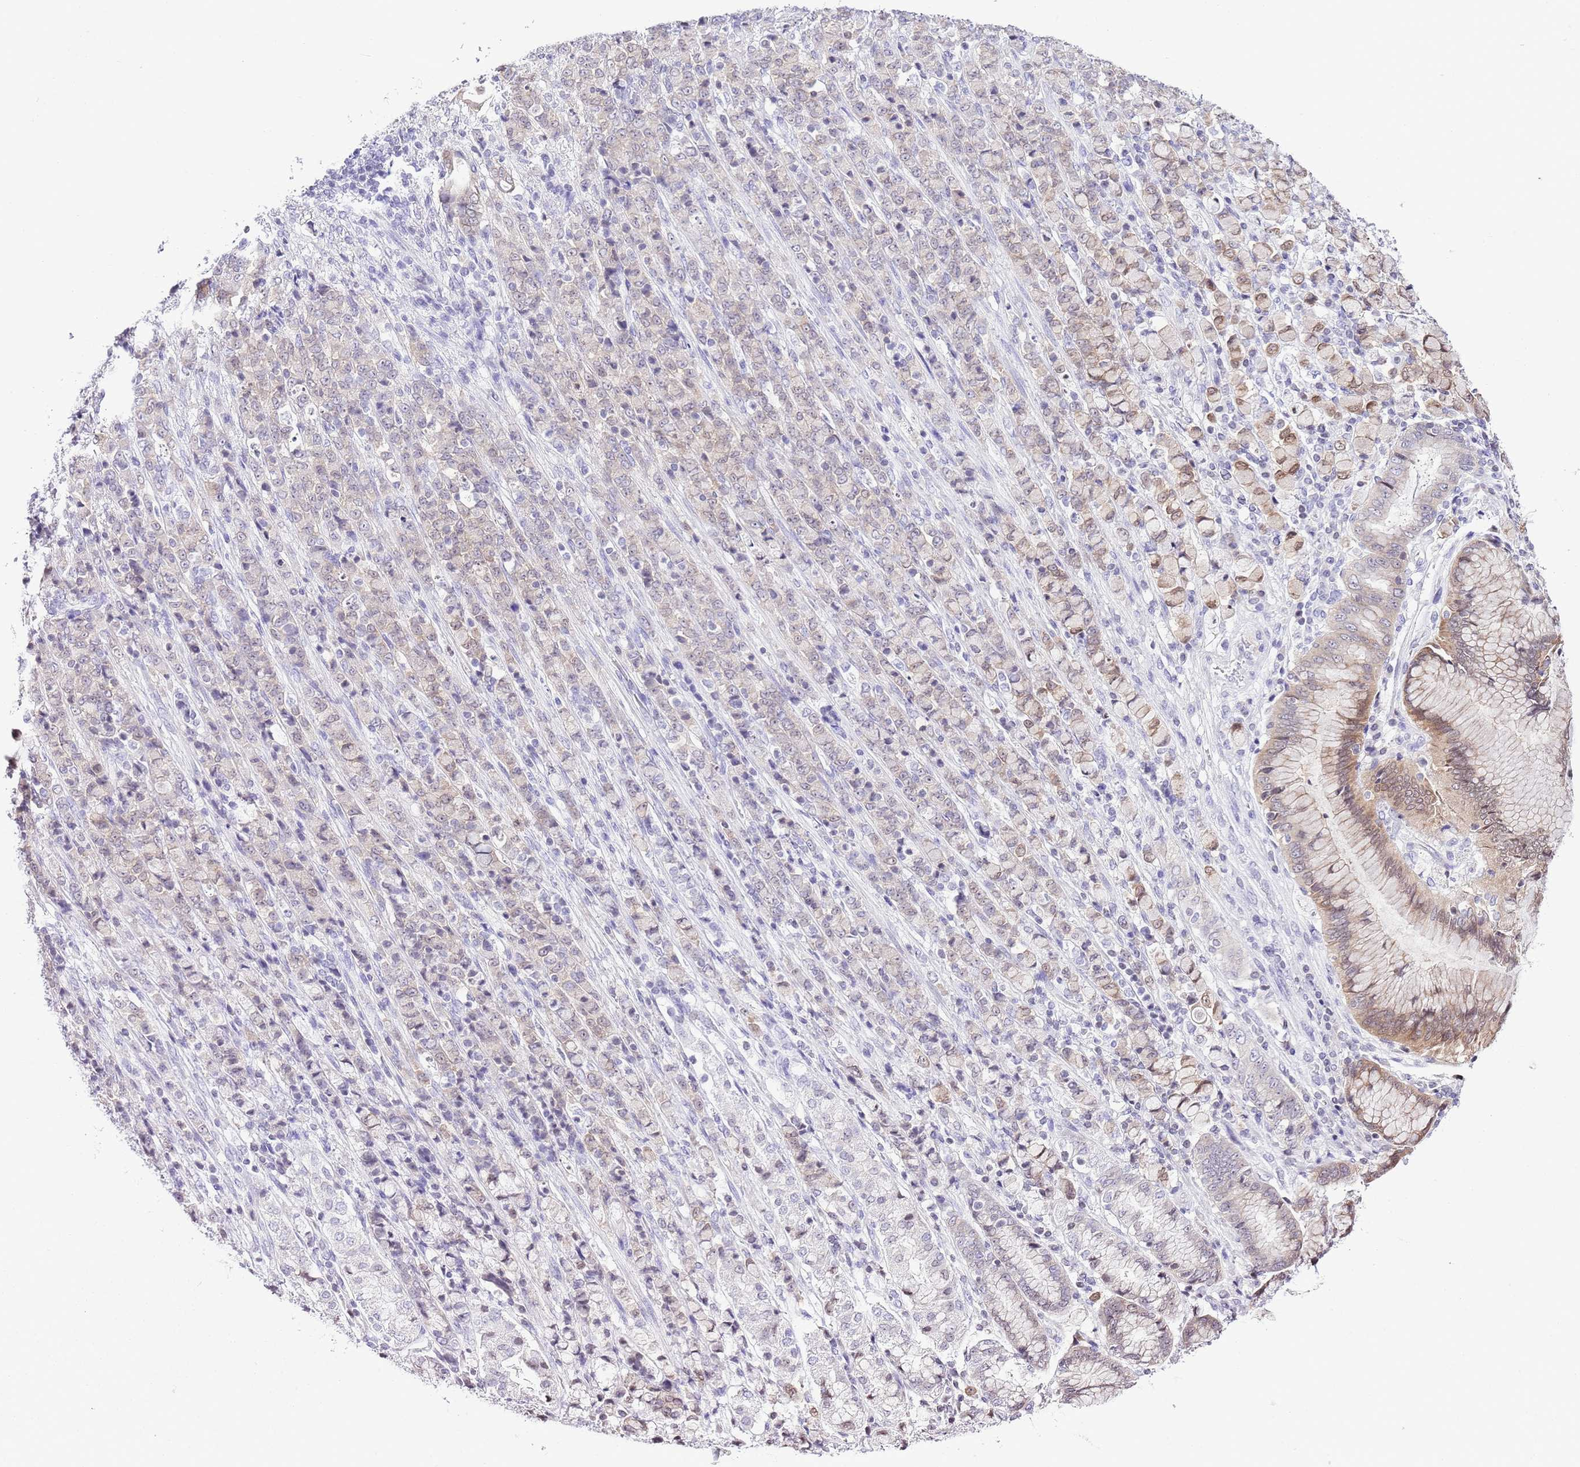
{"staining": {"intensity": "moderate", "quantity": "<25%", "location": "nuclear"}, "tissue": "stomach cancer", "cell_type": "Tumor cells", "image_type": "cancer", "snomed": [{"axis": "morphology", "description": "Adenocarcinoma, NOS"}, {"axis": "topography", "description": "Stomach"}], "caption": "Stomach cancer (adenocarcinoma) stained for a protein exhibits moderate nuclear positivity in tumor cells.", "gene": "PRR15", "patient": {"sex": "female", "age": 79}}